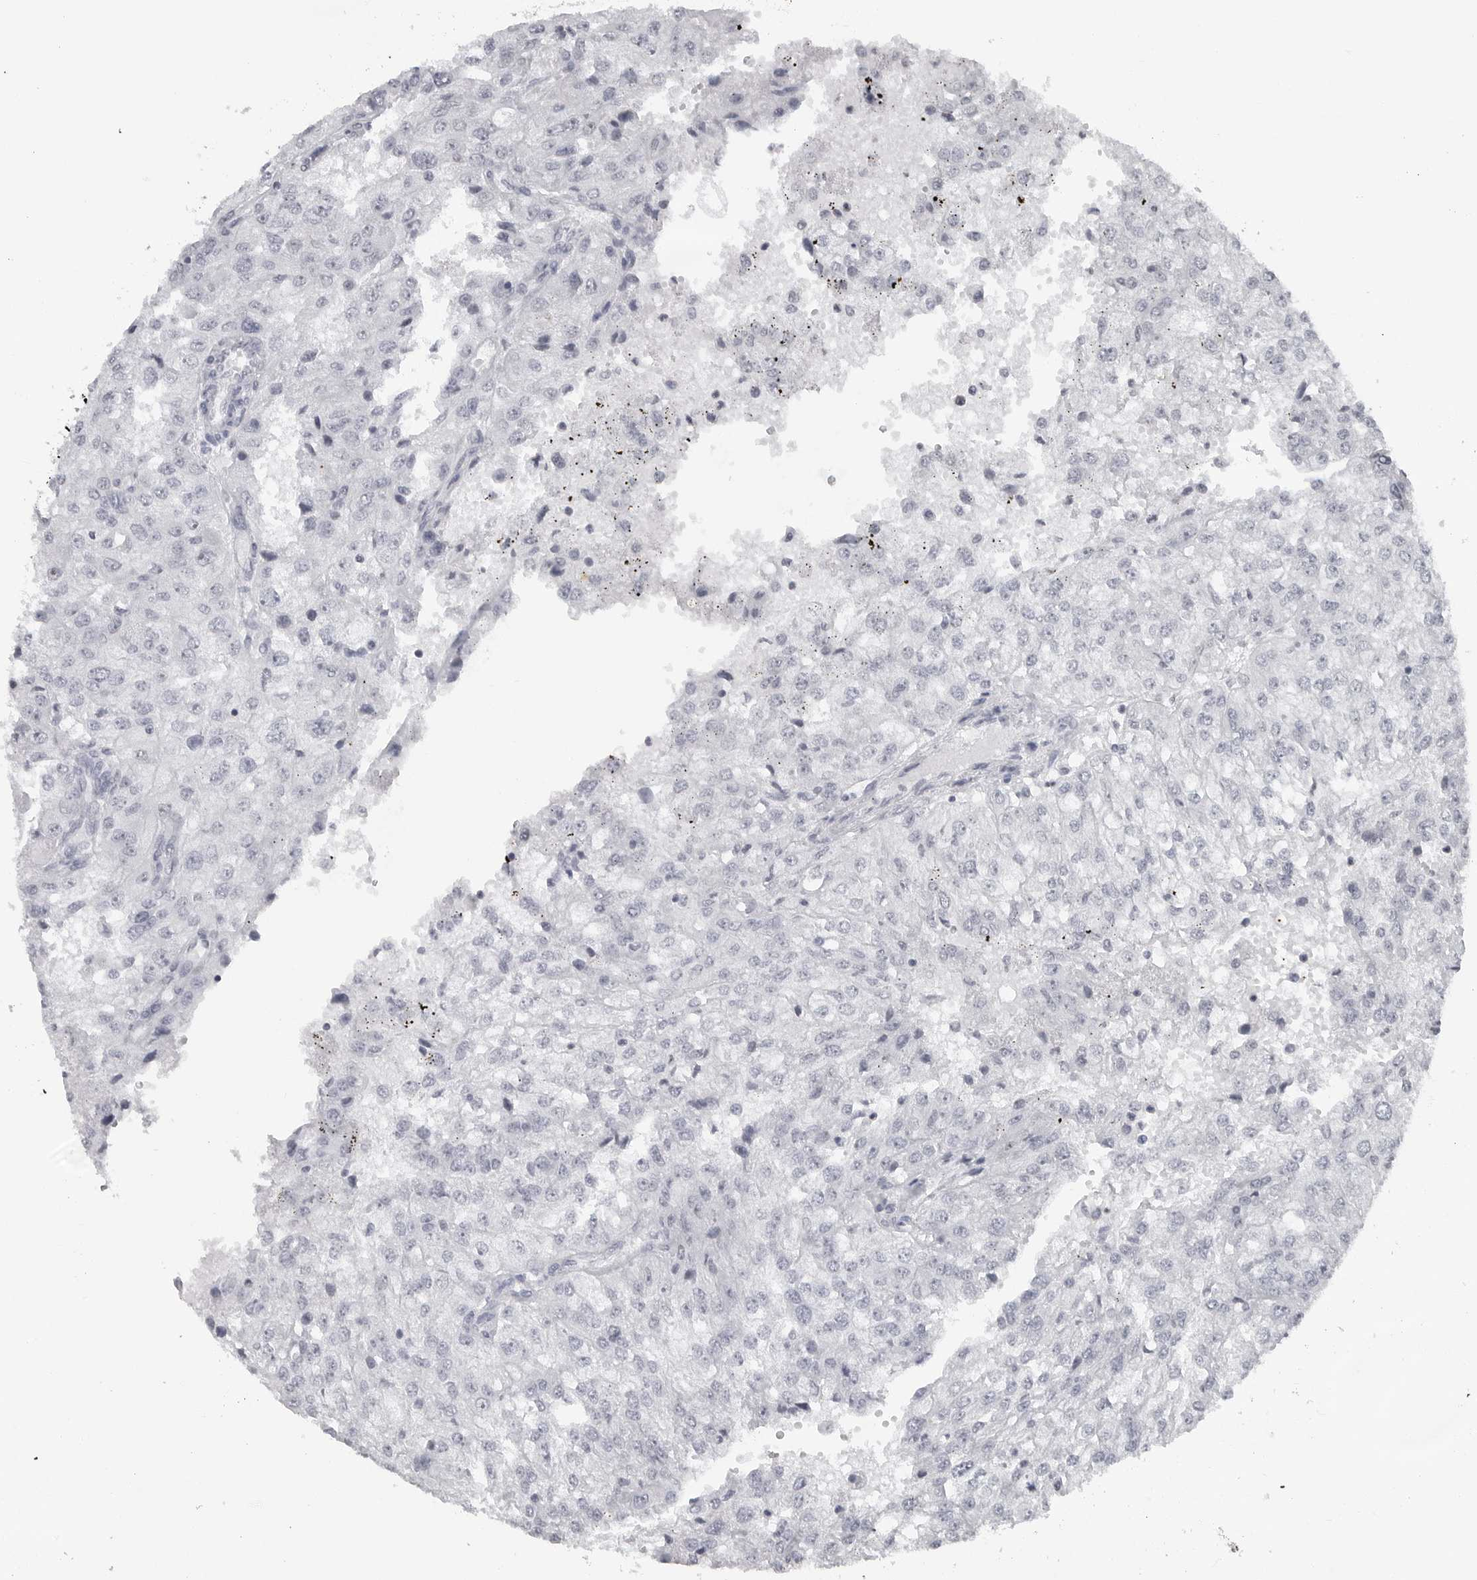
{"staining": {"intensity": "negative", "quantity": "none", "location": "none"}, "tissue": "renal cancer", "cell_type": "Tumor cells", "image_type": "cancer", "snomed": [{"axis": "morphology", "description": "Adenocarcinoma, NOS"}, {"axis": "topography", "description": "Kidney"}], "caption": "Immunohistochemistry (IHC) histopathology image of neoplastic tissue: renal cancer stained with DAB shows no significant protein expression in tumor cells. (DAB immunohistochemistry (IHC), high magnification).", "gene": "DDX54", "patient": {"sex": "female", "age": 54}}